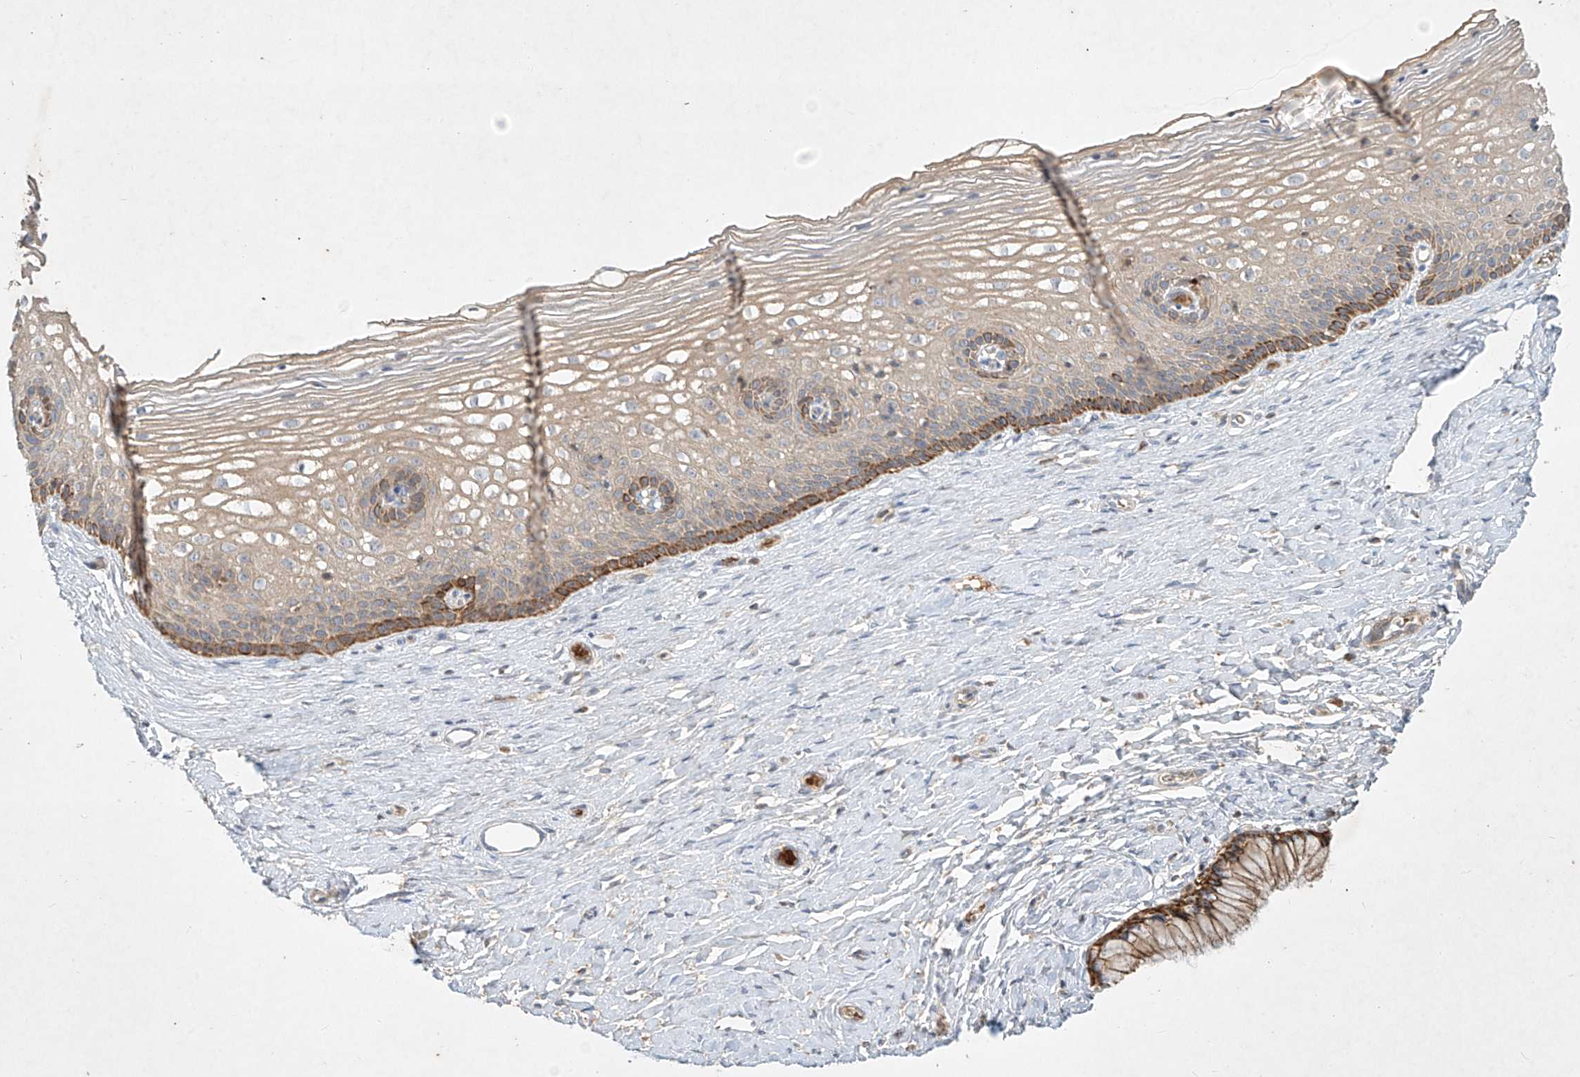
{"staining": {"intensity": "negative", "quantity": "none", "location": "none"}, "tissue": "cervix", "cell_type": "Glandular cells", "image_type": "normal", "snomed": [{"axis": "morphology", "description": "Normal tissue, NOS"}, {"axis": "topography", "description": "Cervix"}], "caption": "This is an immunohistochemistry photomicrograph of benign cervix. There is no positivity in glandular cells.", "gene": "KPNA7", "patient": {"sex": "female", "age": 33}}